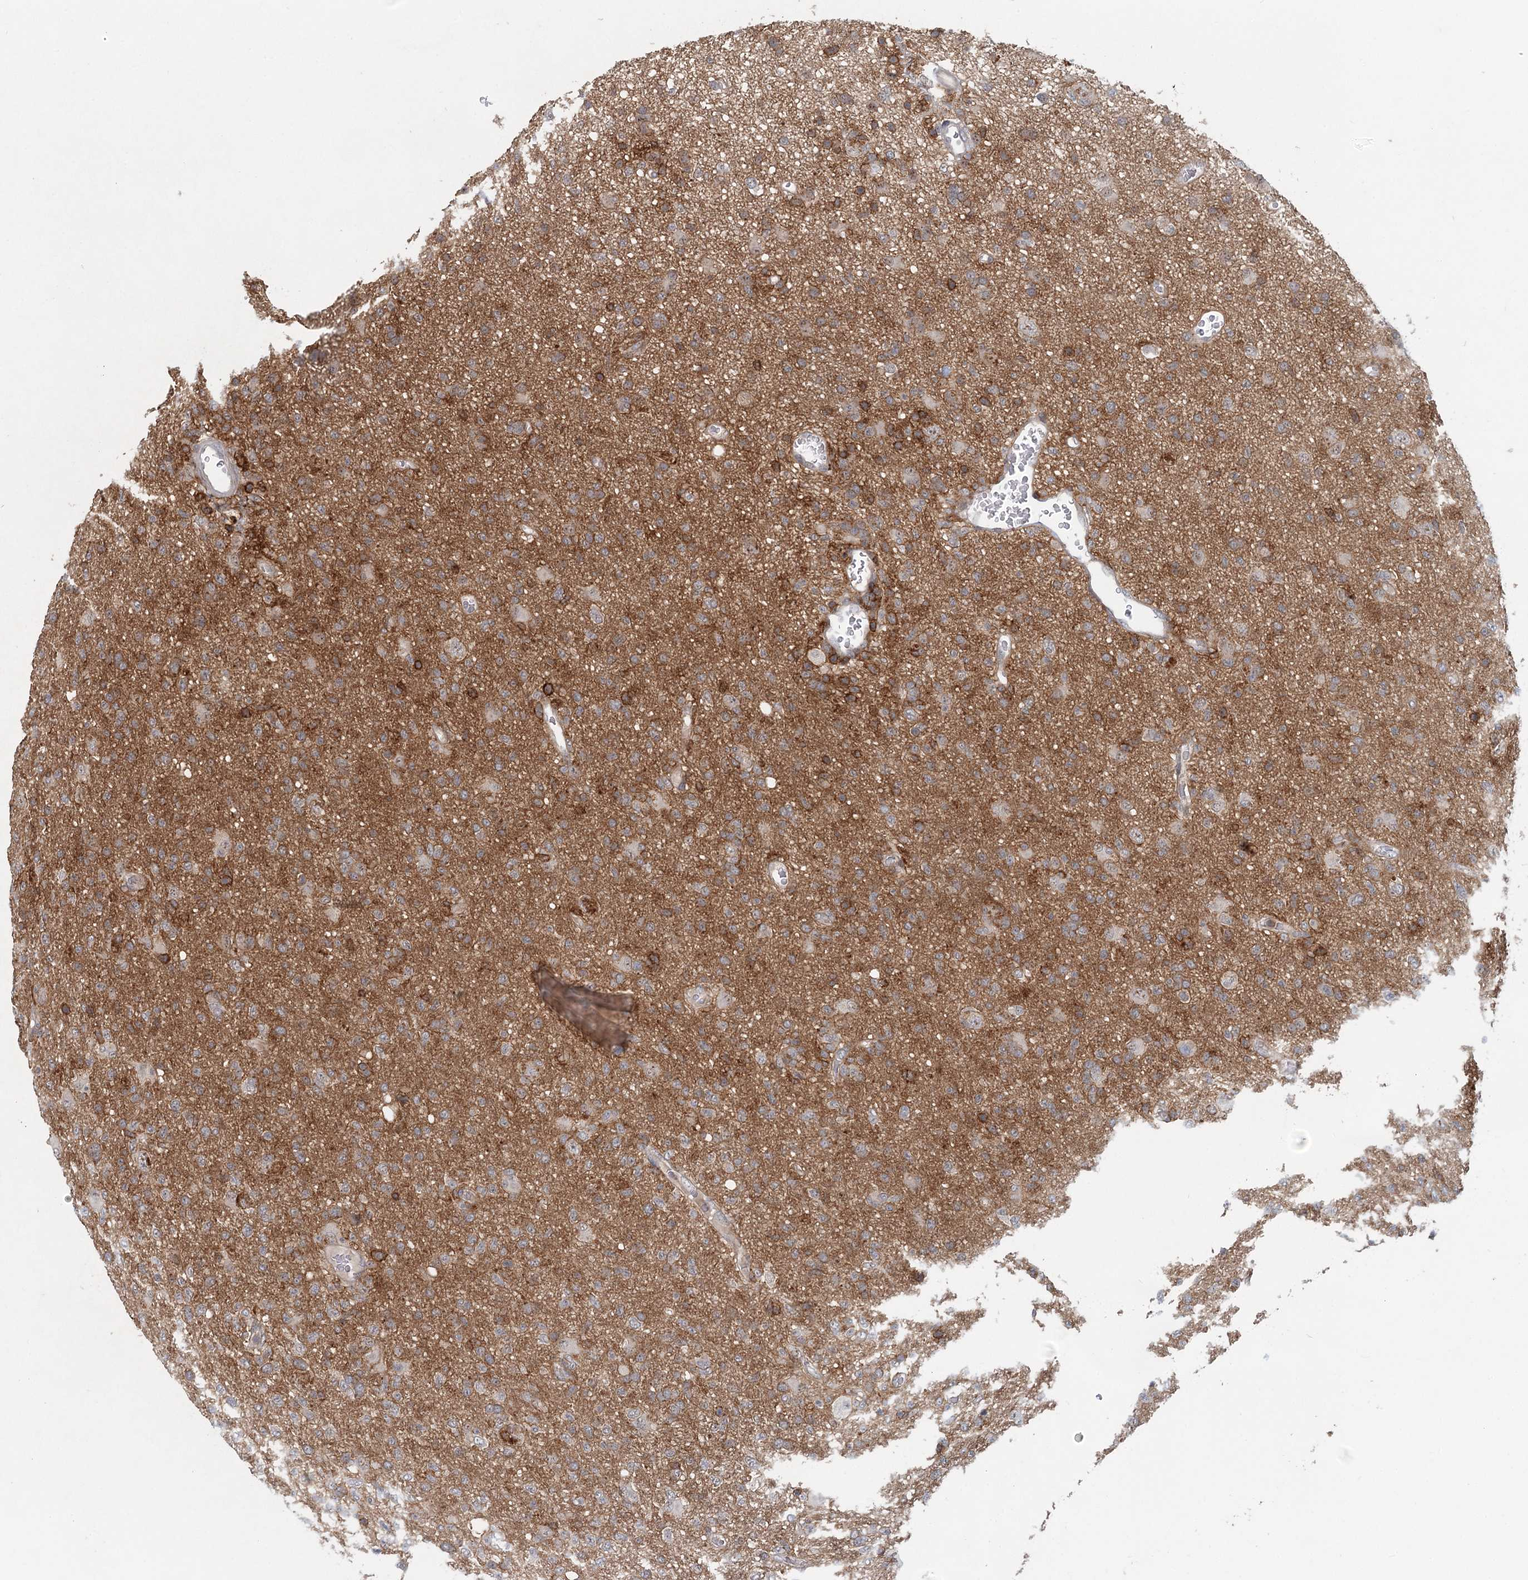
{"staining": {"intensity": "moderate", "quantity": "<25%", "location": "cytoplasmic/membranous"}, "tissue": "glioma", "cell_type": "Tumor cells", "image_type": "cancer", "snomed": [{"axis": "morphology", "description": "Glioma, malignant, High grade"}, {"axis": "topography", "description": "Brain"}], "caption": "This is a micrograph of immunohistochemistry (IHC) staining of glioma, which shows moderate positivity in the cytoplasmic/membranous of tumor cells.", "gene": "CDC42SE2", "patient": {"sex": "female", "age": 57}}